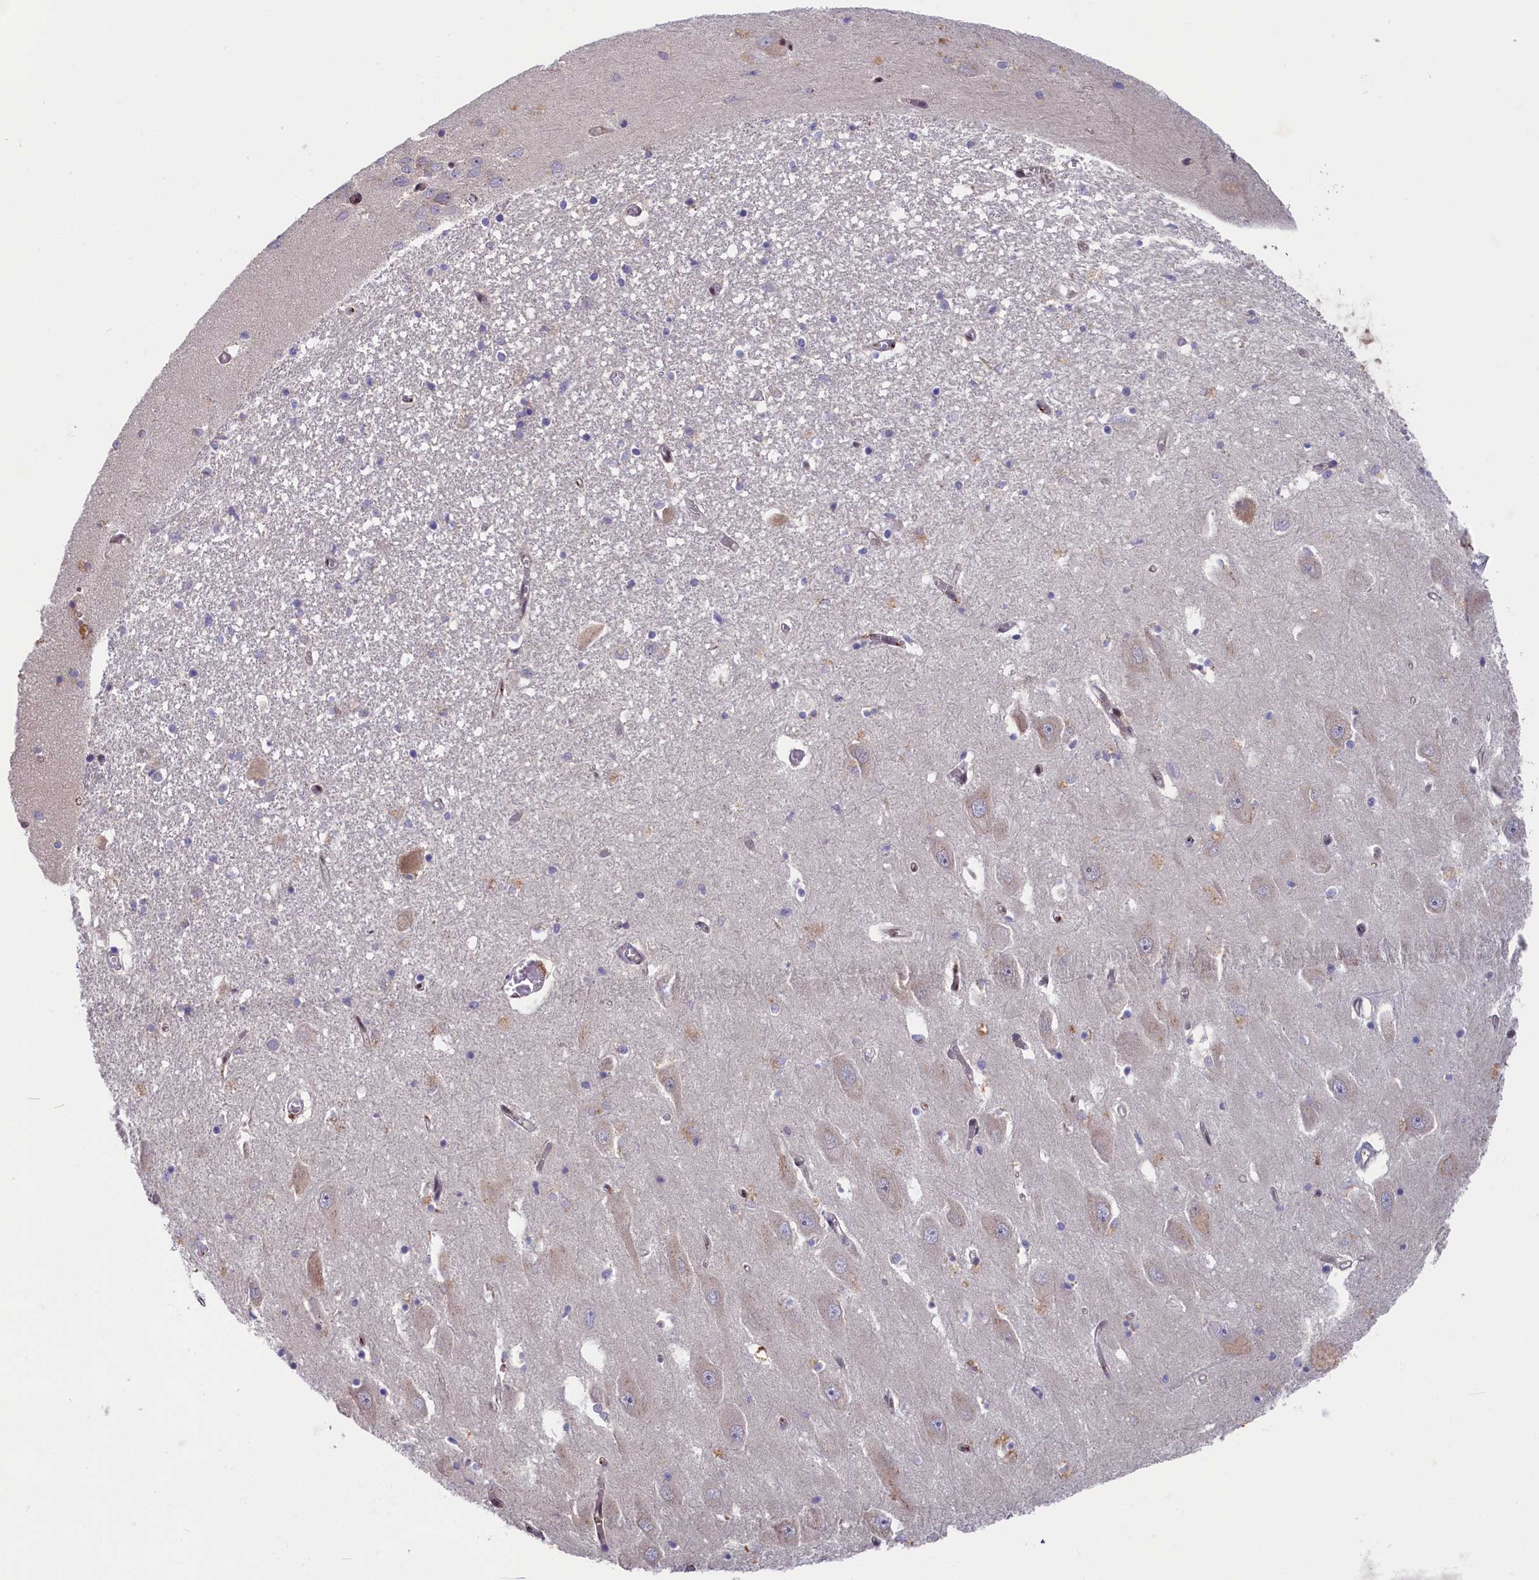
{"staining": {"intensity": "negative", "quantity": "none", "location": "none"}, "tissue": "hippocampus", "cell_type": "Glial cells", "image_type": "normal", "snomed": [{"axis": "morphology", "description": "Normal tissue, NOS"}, {"axis": "topography", "description": "Hippocampus"}], "caption": "Immunohistochemistry of normal human hippocampus reveals no expression in glial cells.", "gene": "CHST12", "patient": {"sex": "female", "age": 64}}